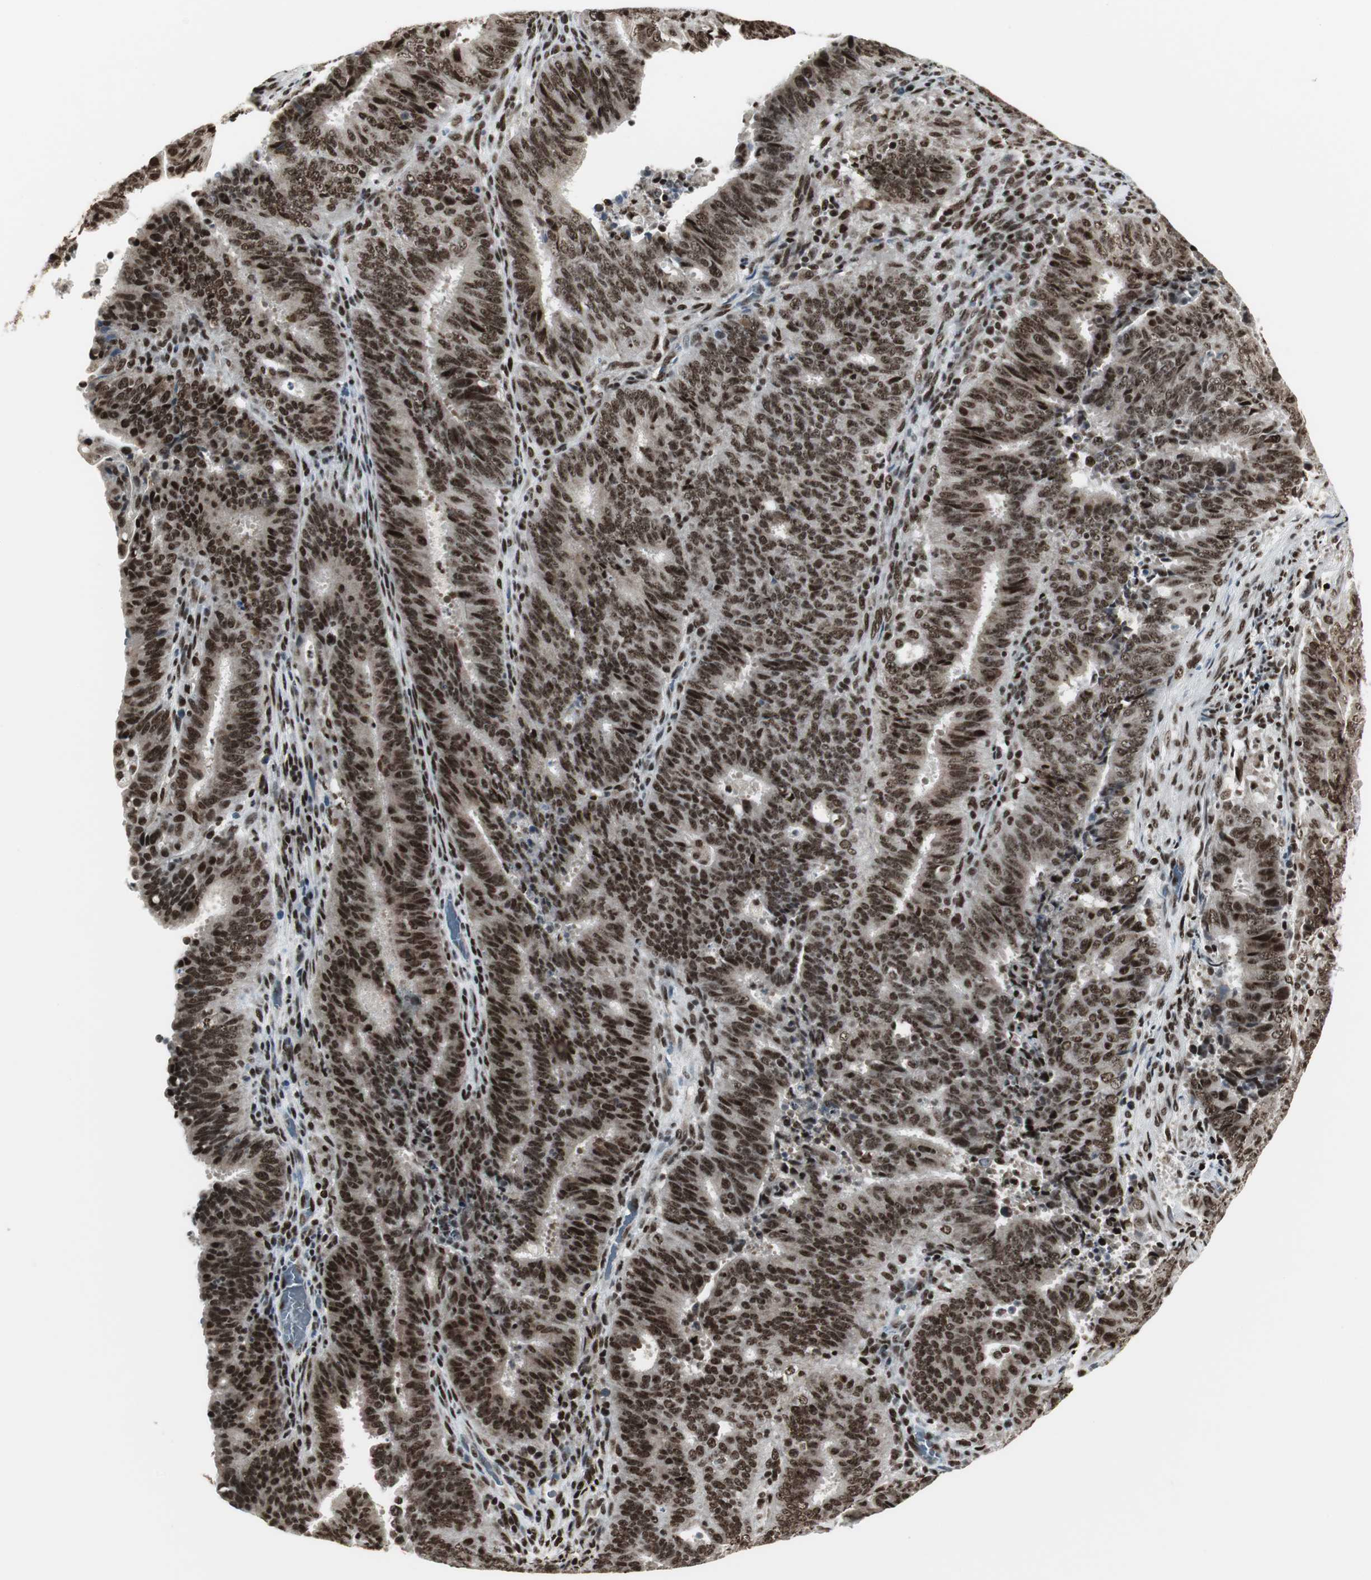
{"staining": {"intensity": "strong", "quantity": ">75%", "location": "cytoplasmic/membranous,nuclear"}, "tissue": "cervical cancer", "cell_type": "Tumor cells", "image_type": "cancer", "snomed": [{"axis": "morphology", "description": "Adenocarcinoma, NOS"}, {"axis": "topography", "description": "Cervix"}], "caption": "This histopathology image demonstrates IHC staining of human cervical adenocarcinoma, with high strong cytoplasmic/membranous and nuclear staining in about >75% of tumor cells.", "gene": "PARN", "patient": {"sex": "female", "age": 44}}